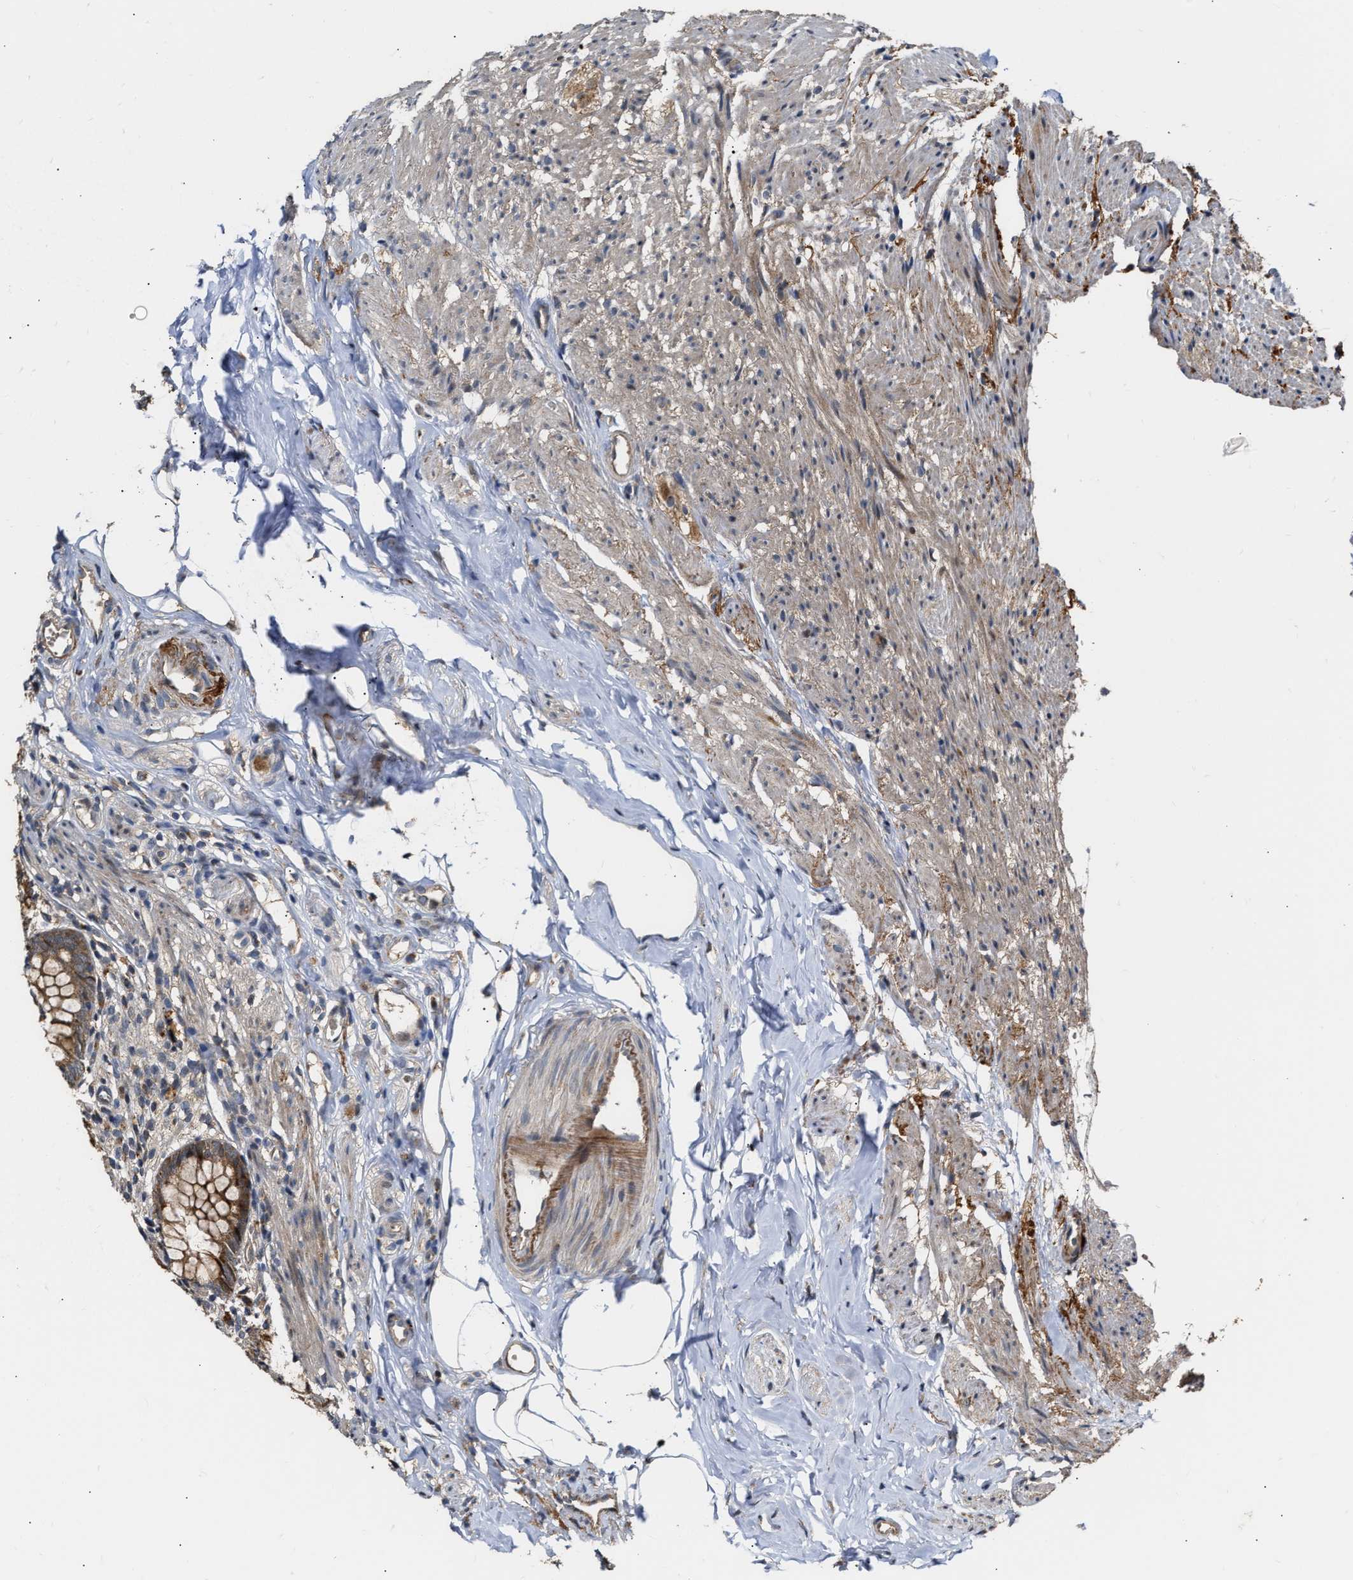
{"staining": {"intensity": "strong", "quantity": ">75%", "location": "cytoplasmic/membranous"}, "tissue": "appendix", "cell_type": "Glandular cells", "image_type": "normal", "snomed": [{"axis": "morphology", "description": "Normal tissue, NOS"}, {"axis": "topography", "description": "Appendix"}], "caption": "Immunohistochemical staining of unremarkable appendix exhibits >75% levels of strong cytoplasmic/membranous protein staining in about >75% of glandular cells. The staining was performed using DAB (3,3'-diaminobenzidine) to visualize the protein expression in brown, while the nuclei were stained in blue with hematoxylin (Magnification: 20x).", "gene": "EXTL2", "patient": {"sex": "female", "age": 77}}